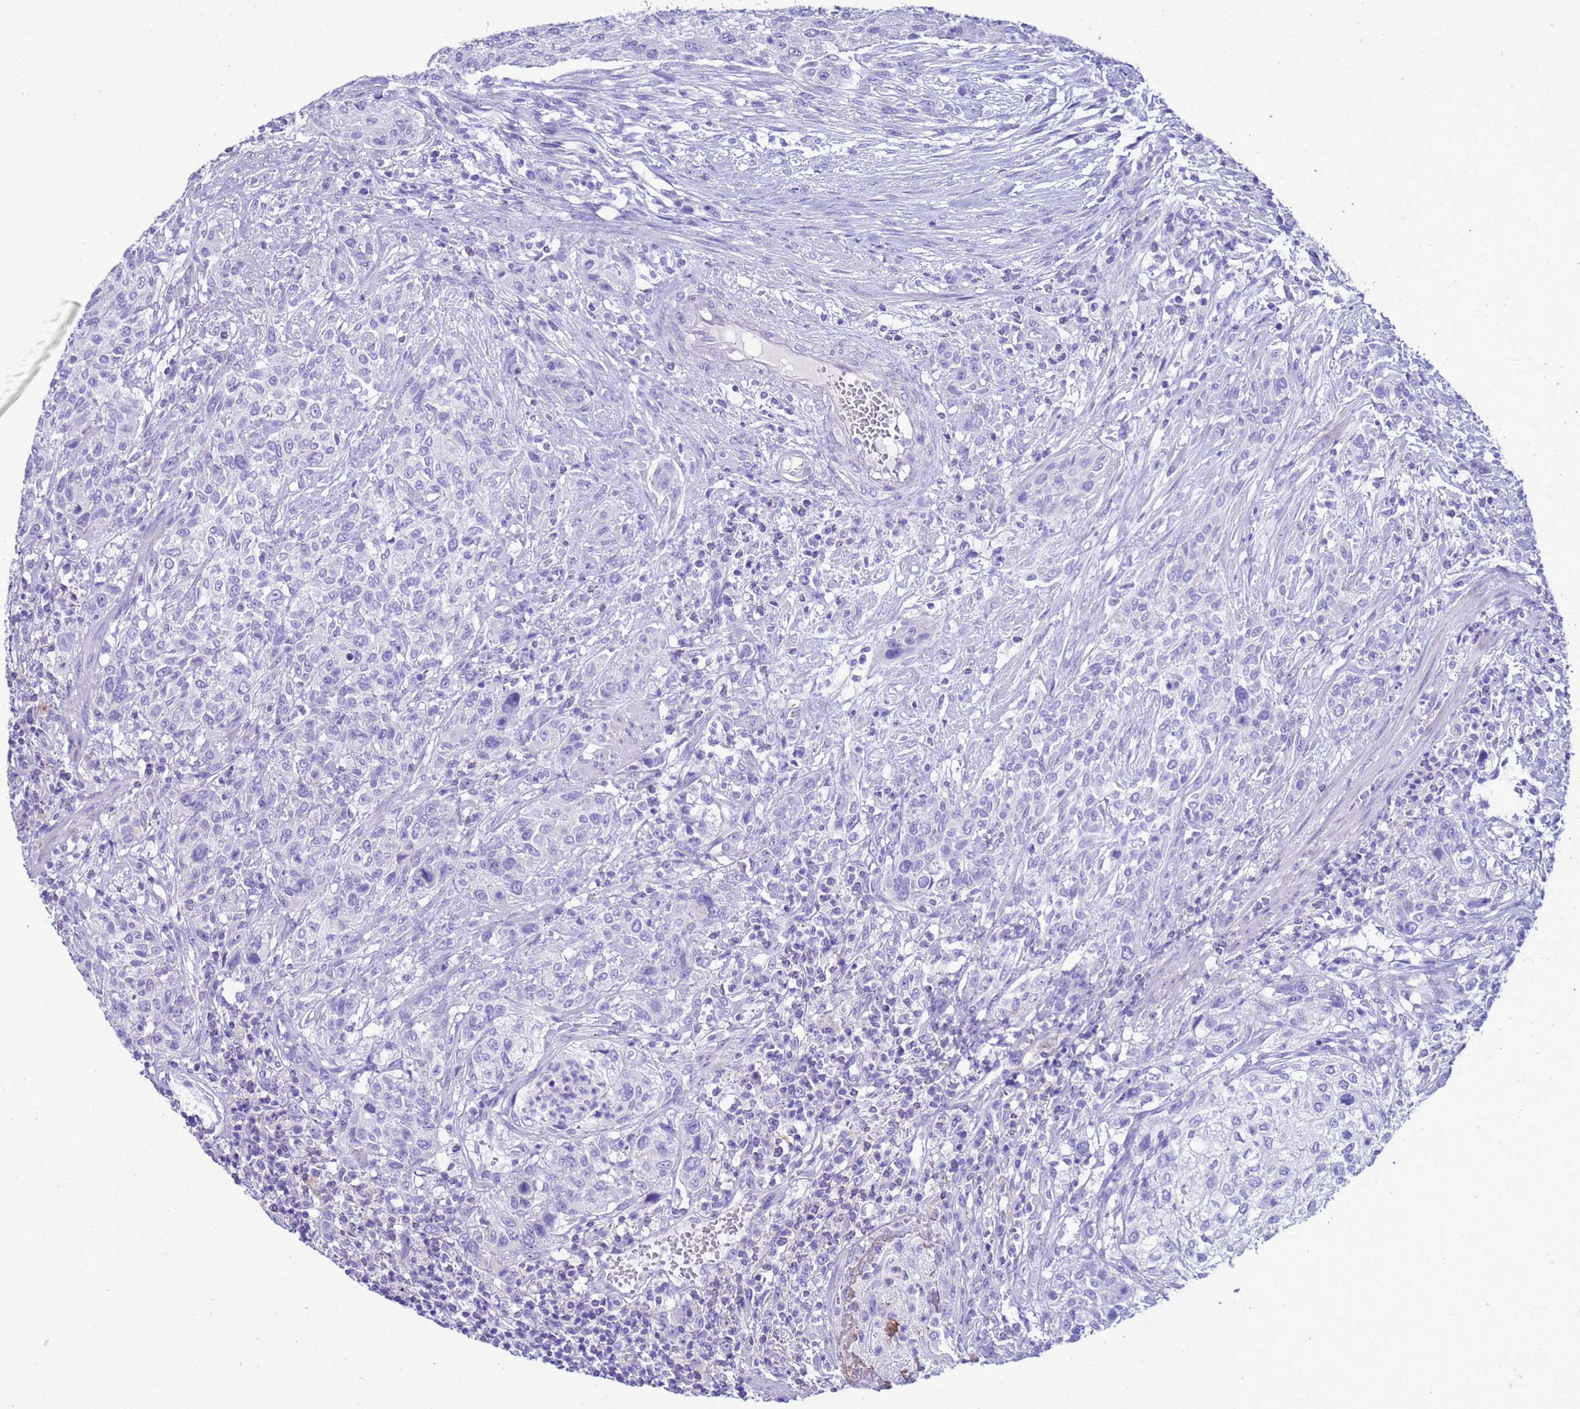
{"staining": {"intensity": "negative", "quantity": "none", "location": "none"}, "tissue": "urothelial cancer", "cell_type": "Tumor cells", "image_type": "cancer", "snomed": [{"axis": "morphology", "description": "Normal tissue, NOS"}, {"axis": "morphology", "description": "Urothelial carcinoma, NOS"}, {"axis": "topography", "description": "Urinary bladder"}, {"axis": "topography", "description": "Peripheral nerve tissue"}], "caption": "Immunohistochemistry (IHC) of urothelial cancer shows no staining in tumor cells.", "gene": "BEST2", "patient": {"sex": "male", "age": 35}}